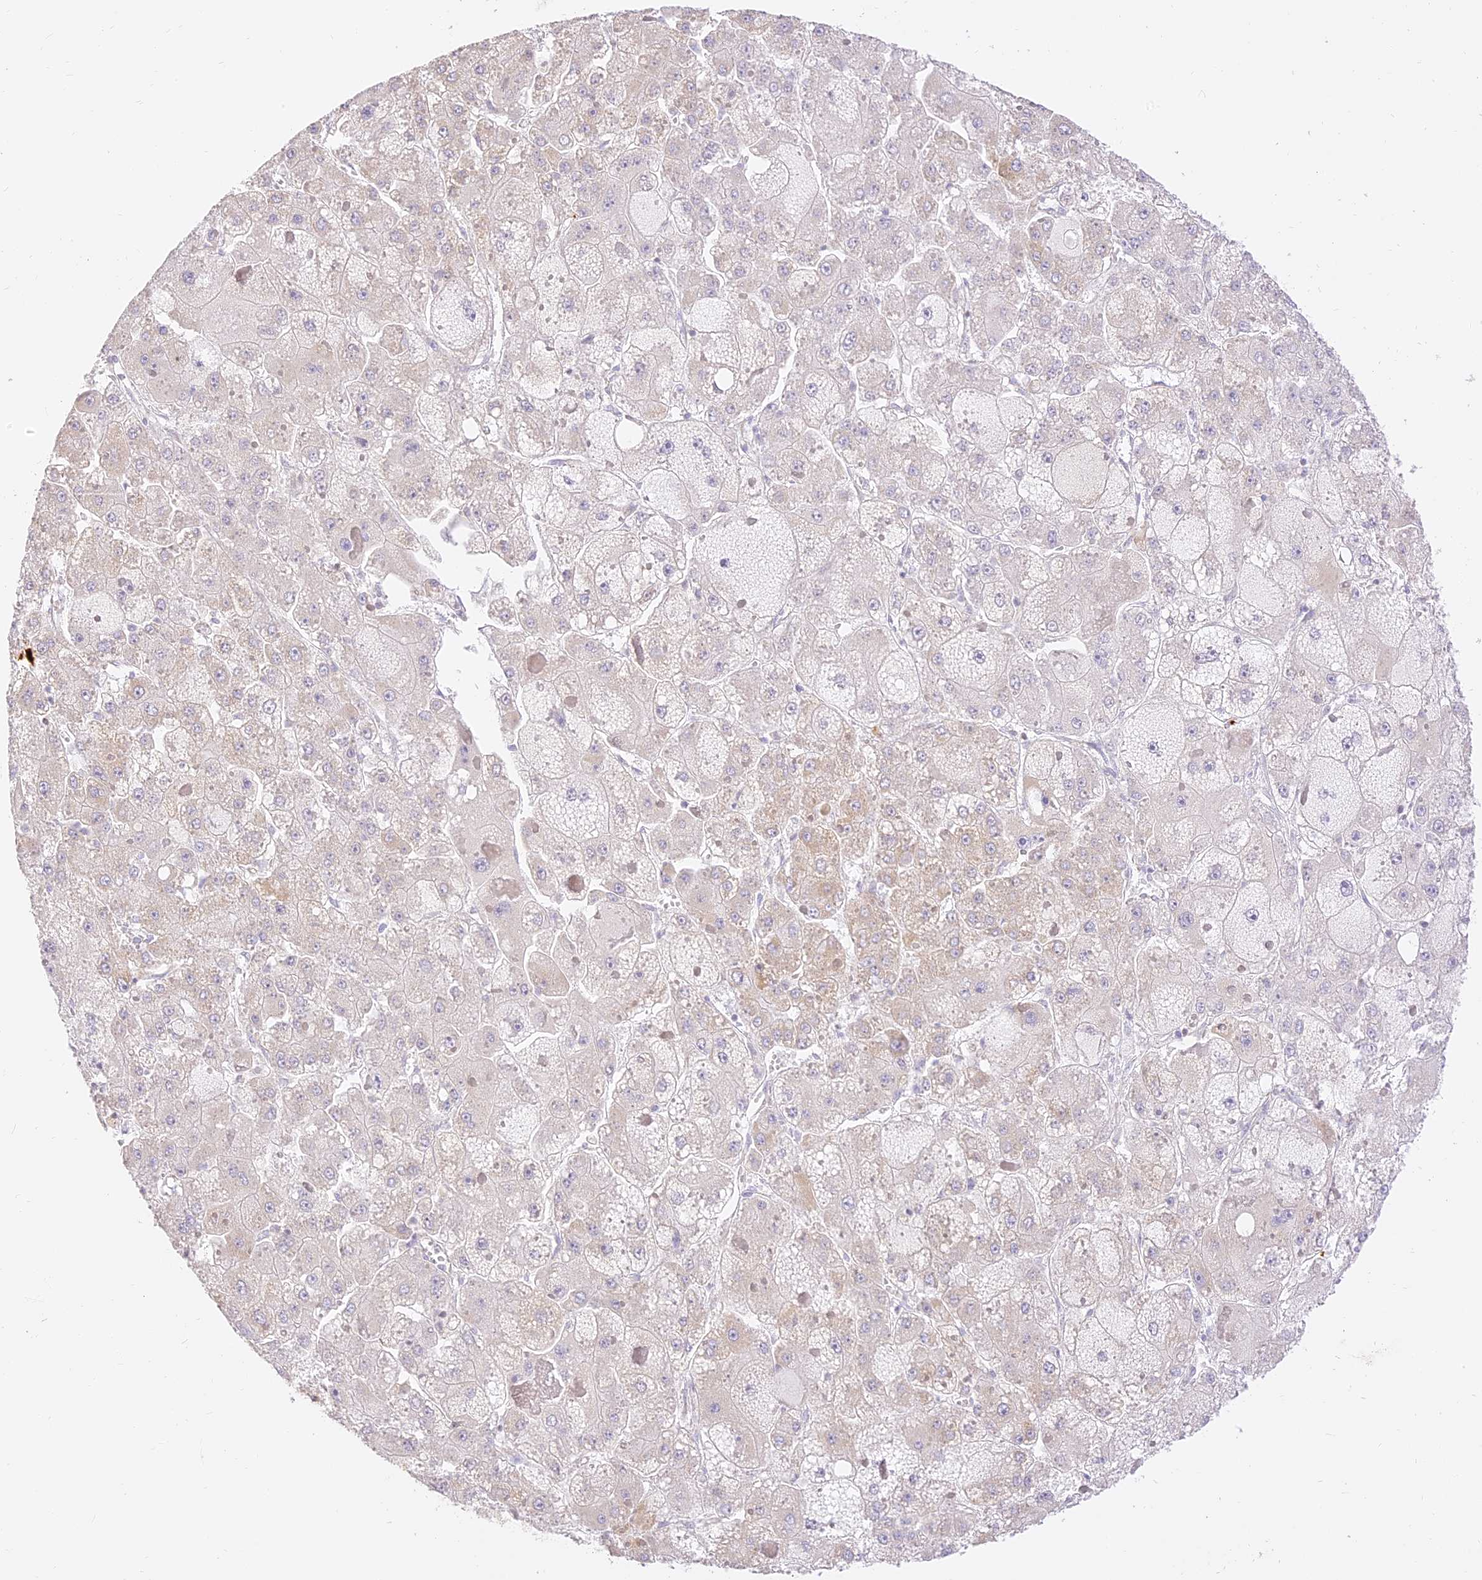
{"staining": {"intensity": "weak", "quantity": "<25%", "location": "cytoplasmic/membranous"}, "tissue": "liver cancer", "cell_type": "Tumor cells", "image_type": "cancer", "snomed": [{"axis": "morphology", "description": "Carcinoma, Hepatocellular, NOS"}, {"axis": "topography", "description": "Liver"}], "caption": "Photomicrograph shows no significant protein staining in tumor cells of liver hepatocellular carcinoma.", "gene": "LRRC15", "patient": {"sex": "female", "age": 73}}